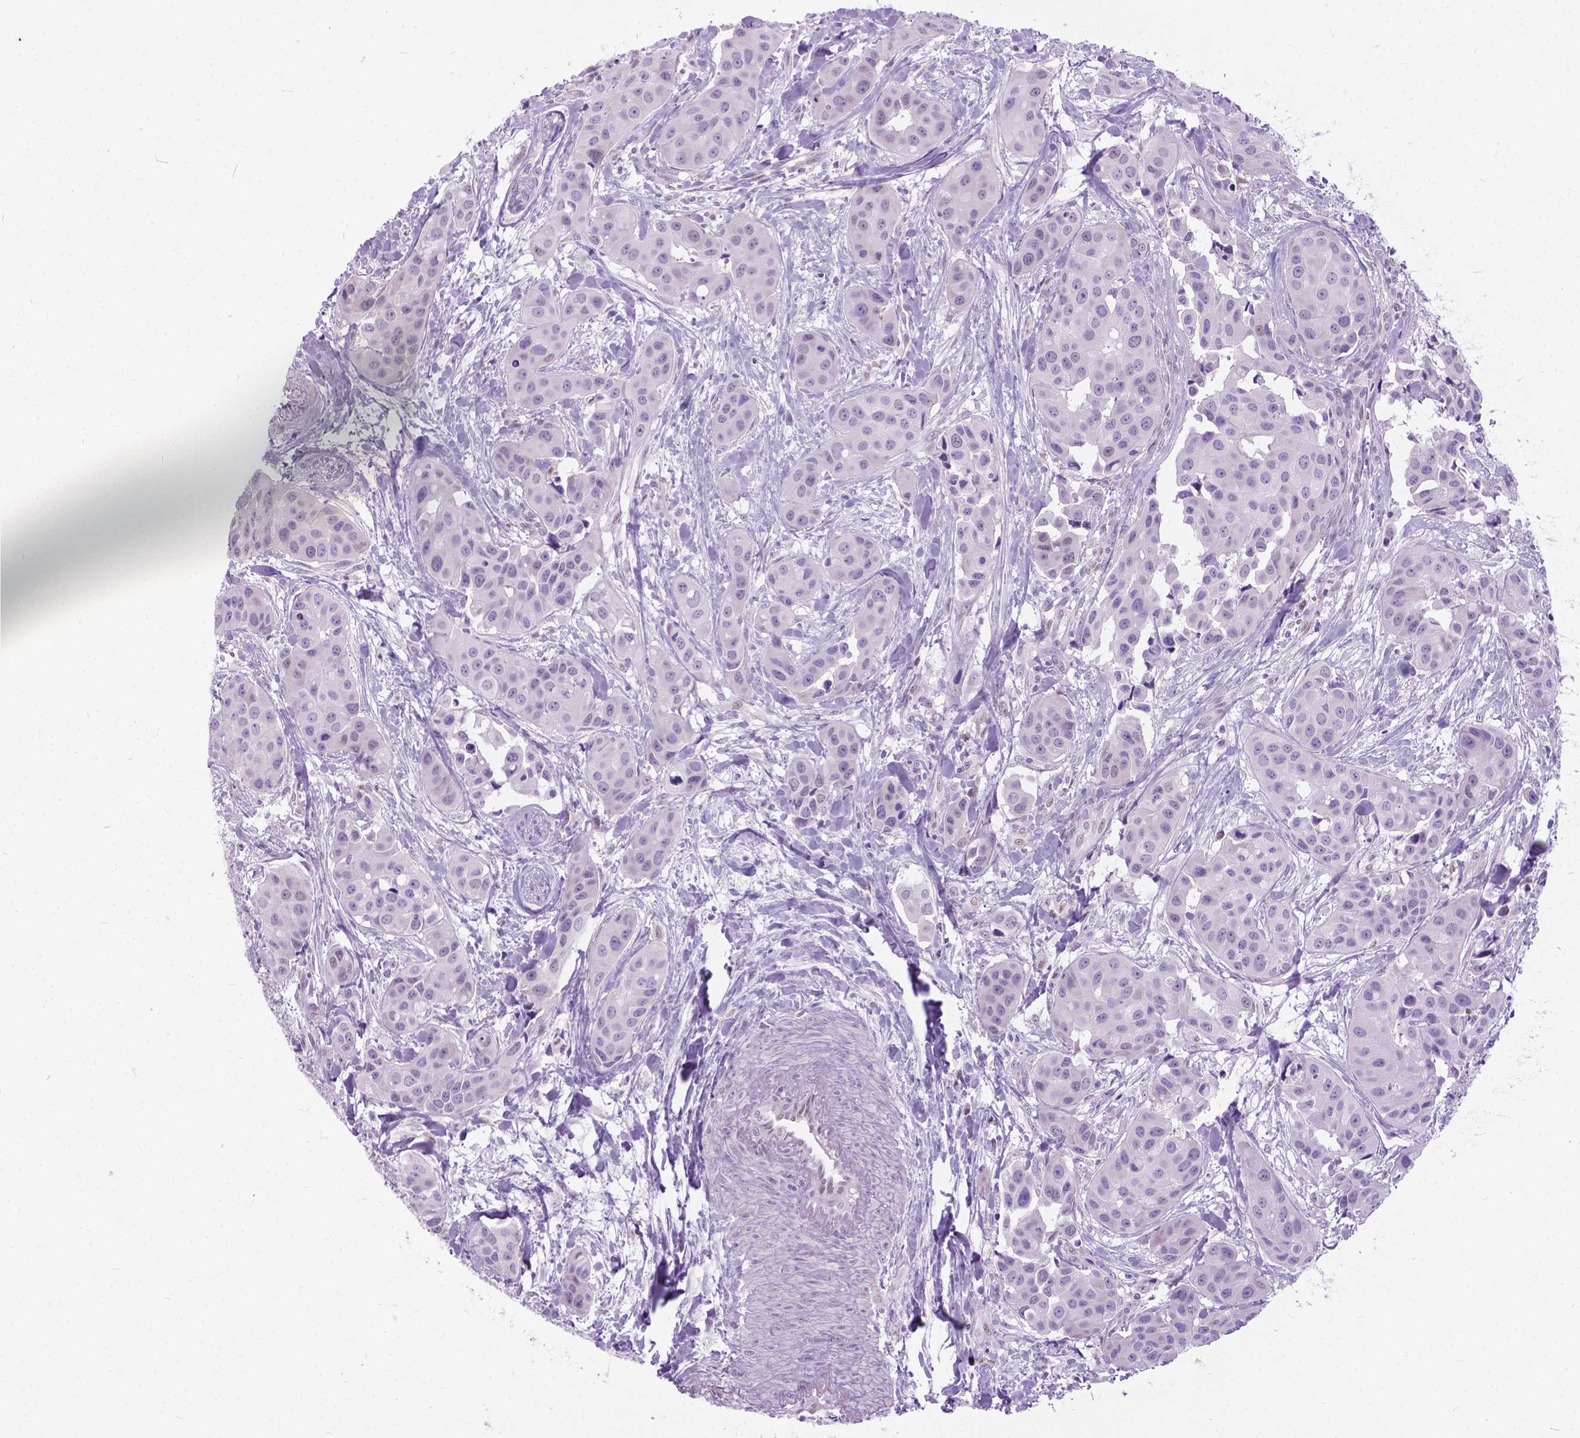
{"staining": {"intensity": "negative", "quantity": "none", "location": "none"}, "tissue": "head and neck cancer", "cell_type": "Tumor cells", "image_type": "cancer", "snomed": [{"axis": "morphology", "description": "Adenocarcinoma, NOS"}, {"axis": "topography", "description": "Head-Neck"}], "caption": "Tumor cells show no significant protein expression in head and neck cancer (adenocarcinoma).", "gene": "APCDD1L", "patient": {"sex": "male", "age": 76}}